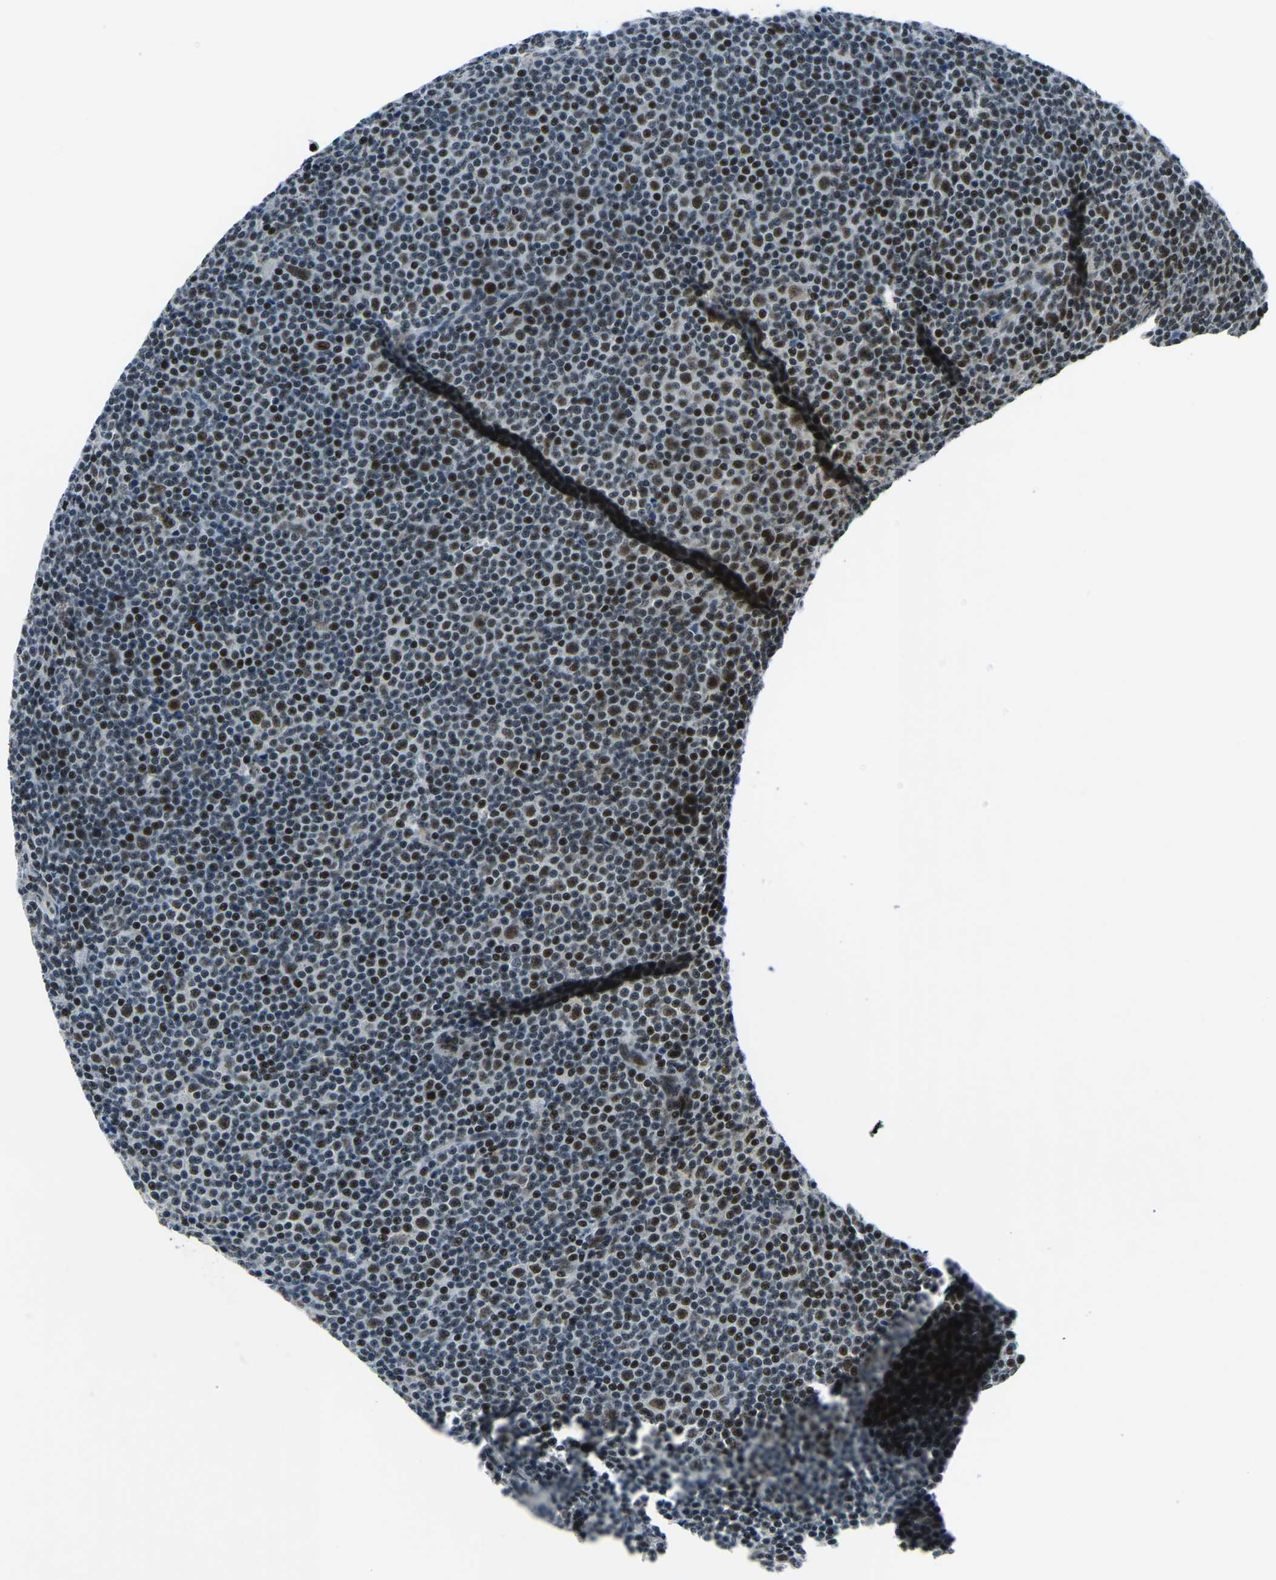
{"staining": {"intensity": "strong", "quantity": "25%-75%", "location": "nuclear"}, "tissue": "lymphoma", "cell_type": "Tumor cells", "image_type": "cancer", "snomed": [{"axis": "morphology", "description": "Malignant lymphoma, non-Hodgkin's type, Low grade"}, {"axis": "topography", "description": "Lymph node"}], "caption": "A brown stain labels strong nuclear staining of a protein in lymphoma tumor cells.", "gene": "PRCC", "patient": {"sex": "female", "age": 67}}